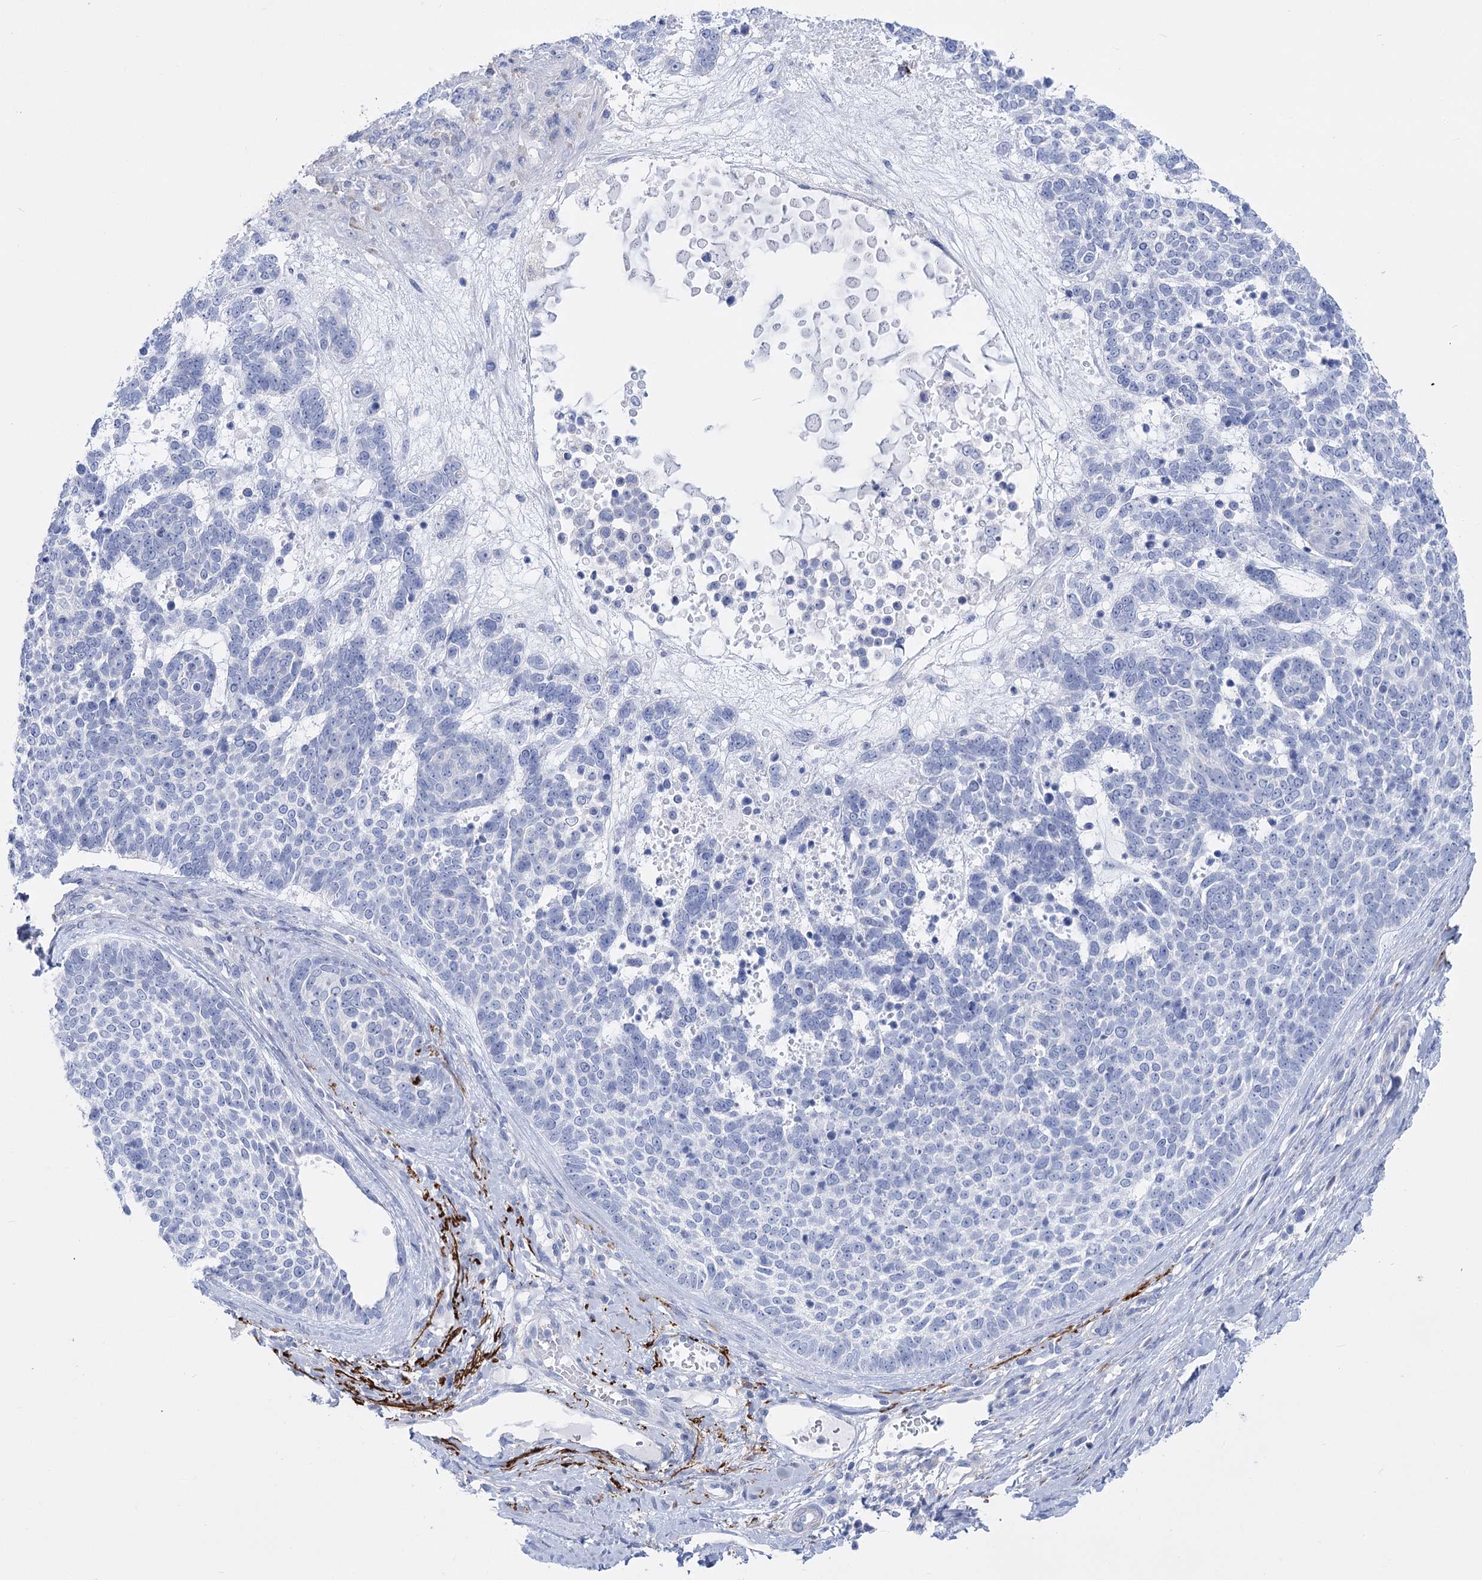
{"staining": {"intensity": "negative", "quantity": "none", "location": "none"}, "tissue": "skin cancer", "cell_type": "Tumor cells", "image_type": "cancer", "snomed": [{"axis": "morphology", "description": "Basal cell carcinoma"}, {"axis": "topography", "description": "Skin"}], "caption": "Immunohistochemical staining of skin cancer (basal cell carcinoma) displays no significant positivity in tumor cells.", "gene": "PCDHA1", "patient": {"sex": "female", "age": 81}}